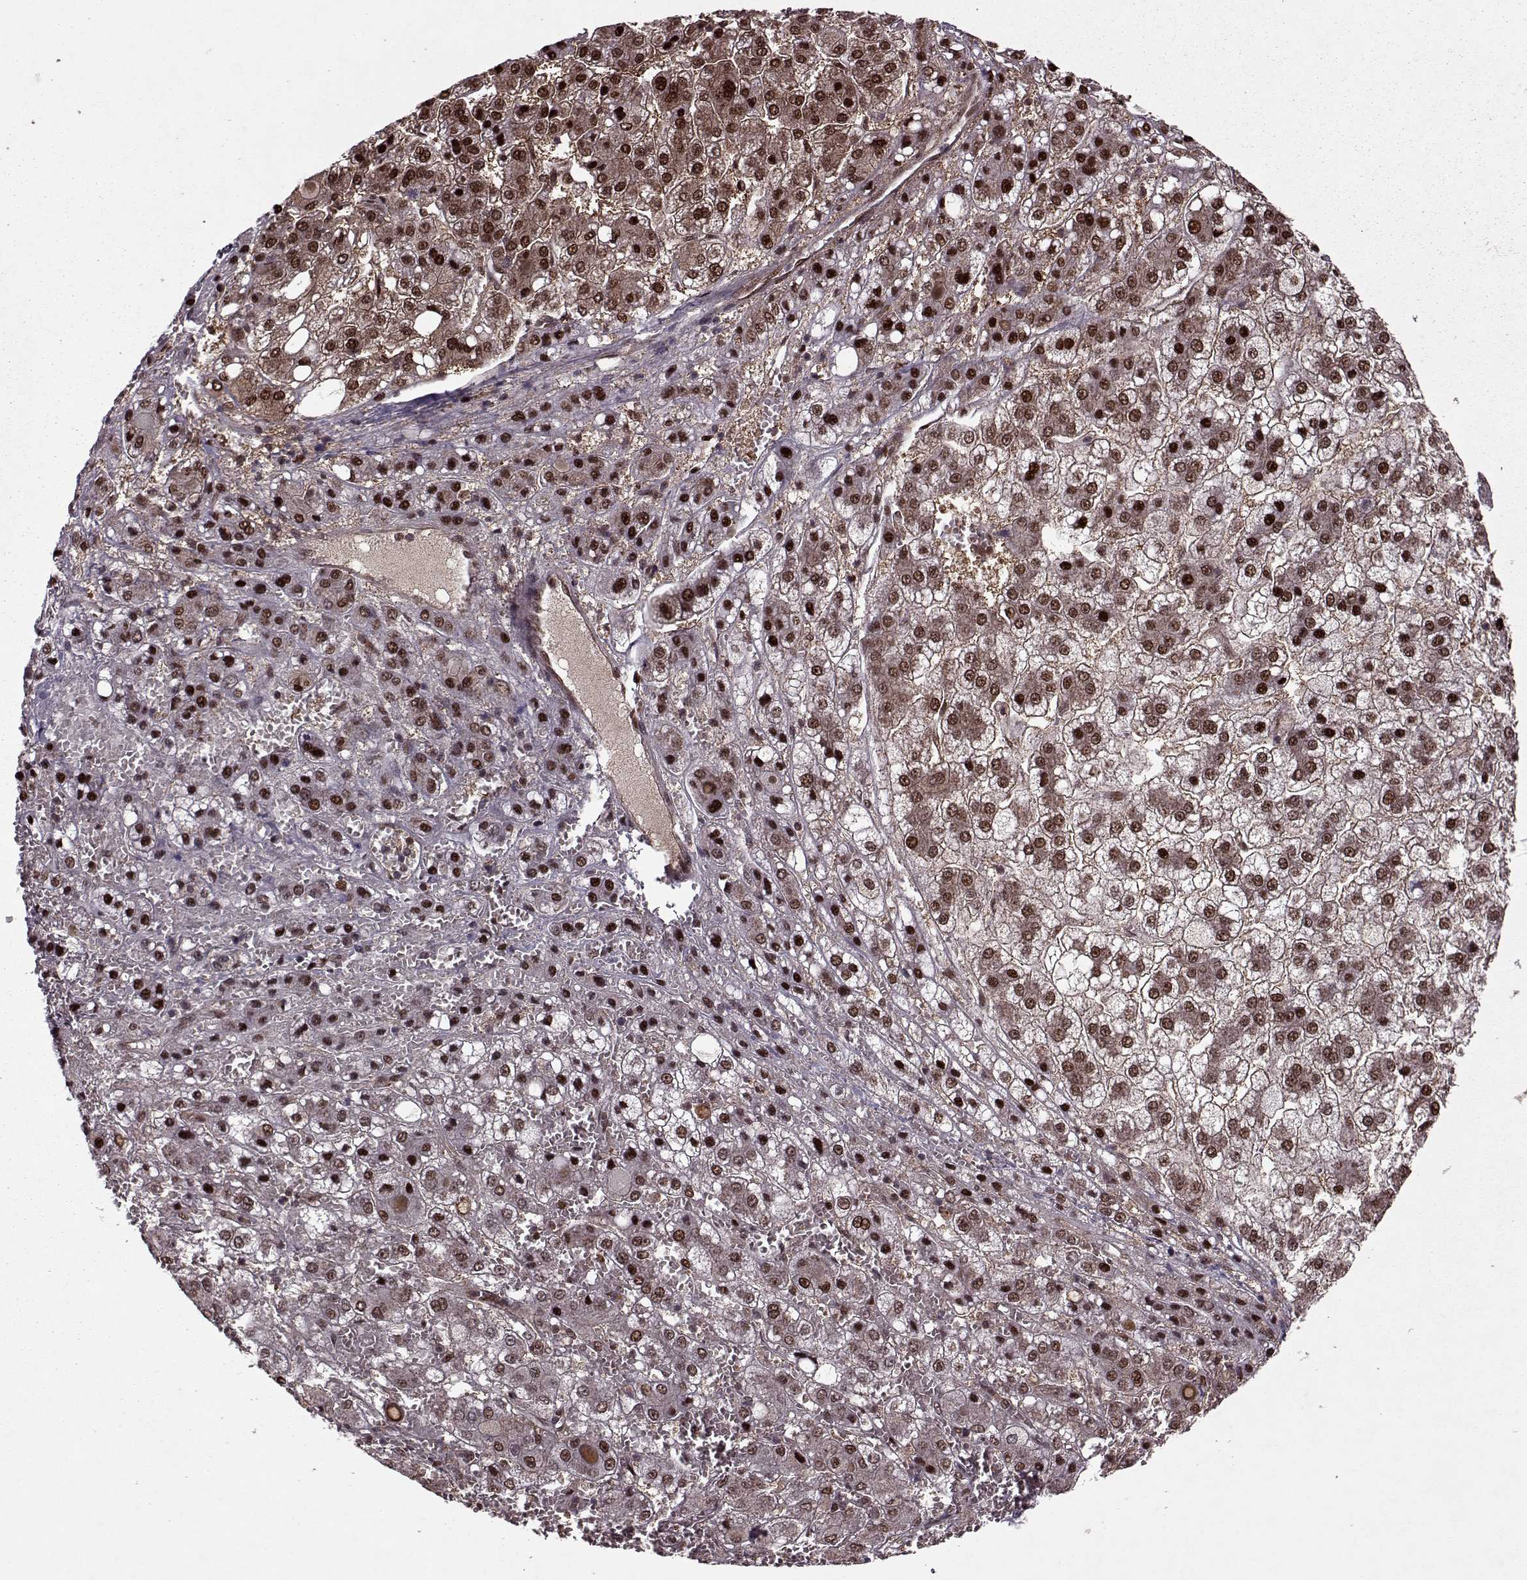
{"staining": {"intensity": "strong", "quantity": ">75%", "location": "nuclear"}, "tissue": "liver cancer", "cell_type": "Tumor cells", "image_type": "cancer", "snomed": [{"axis": "morphology", "description": "Carcinoma, Hepatocellular, NOS"}, {"axis": "topography", "description": "Liver"}], "caption": "IHC (DAB) staining of liver hepatocellular carcinoma demonstrates strong nuclear protein expression in approximately >75% of tumor cells. The staining was performed using DAB, with brown indicating positive protein expression. Nuclei are stained blue with hematoxylin.", "gene": "PSMA7", "patient": {"sex": "male", "age": 73}}